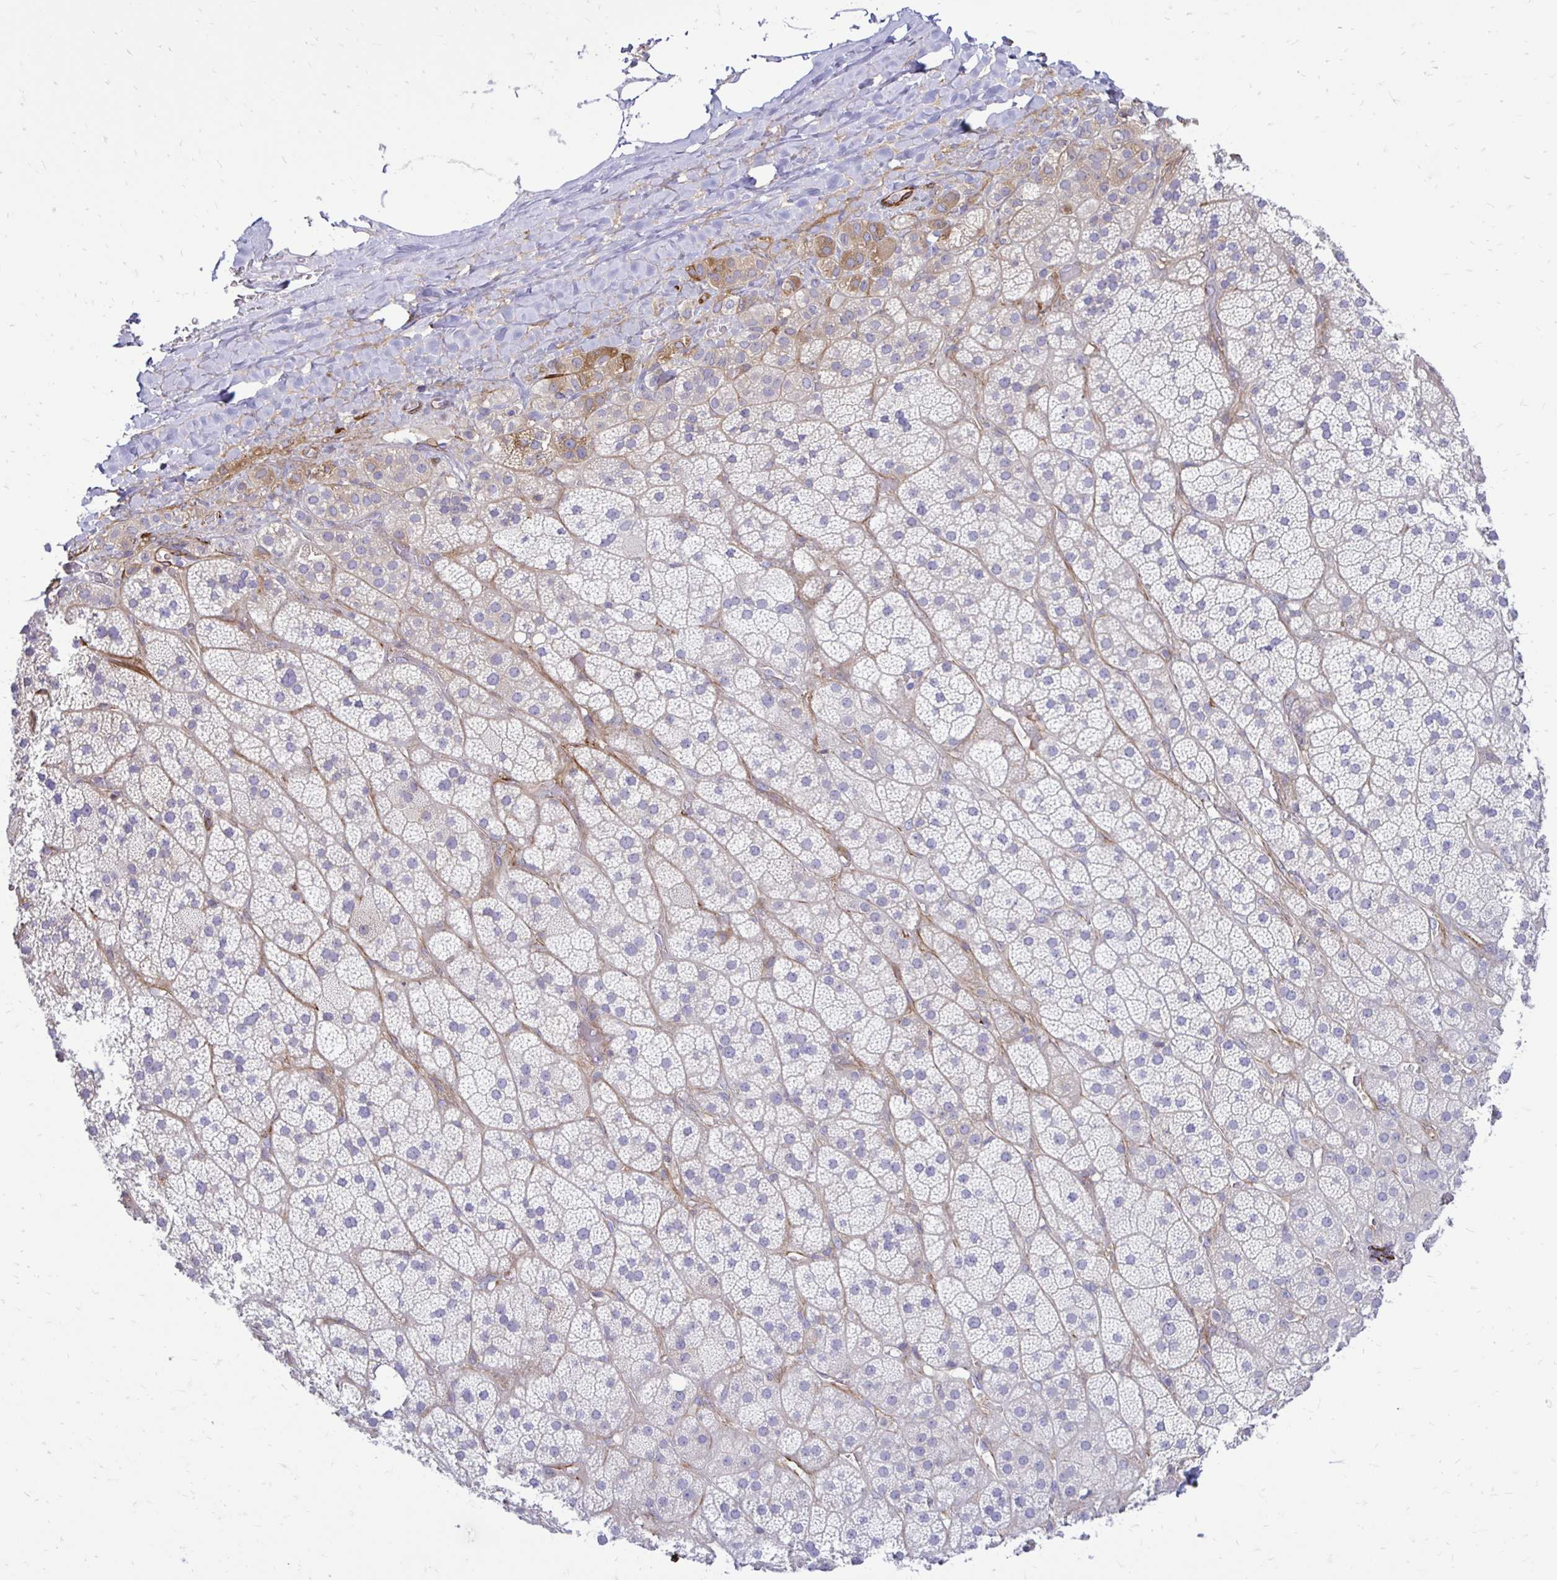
{"staining": {"intensity": "moderate", "quantity": "<25%", "location": "cytoplasmic/membranous"}, "tissue": "adrenal gland", "cell_type": "Glandular cells", "image_type": "normal", "snomed": [{"axis": "morphology", "description": "Normal tissue, NOS"}, {"axis": "topography", "description": "Adrenal gland"}], "caption": "Immunohistochemistry (DAB) staining of unremarkable adrenal gland reveals moderate cytoplasmic/membranous protein positivity in about <25% of glandular cells. (IHC, brightfield microscopy, high magnification).", "gene": "CTPS1", "patient": {"sex": "male", "age": 57}}